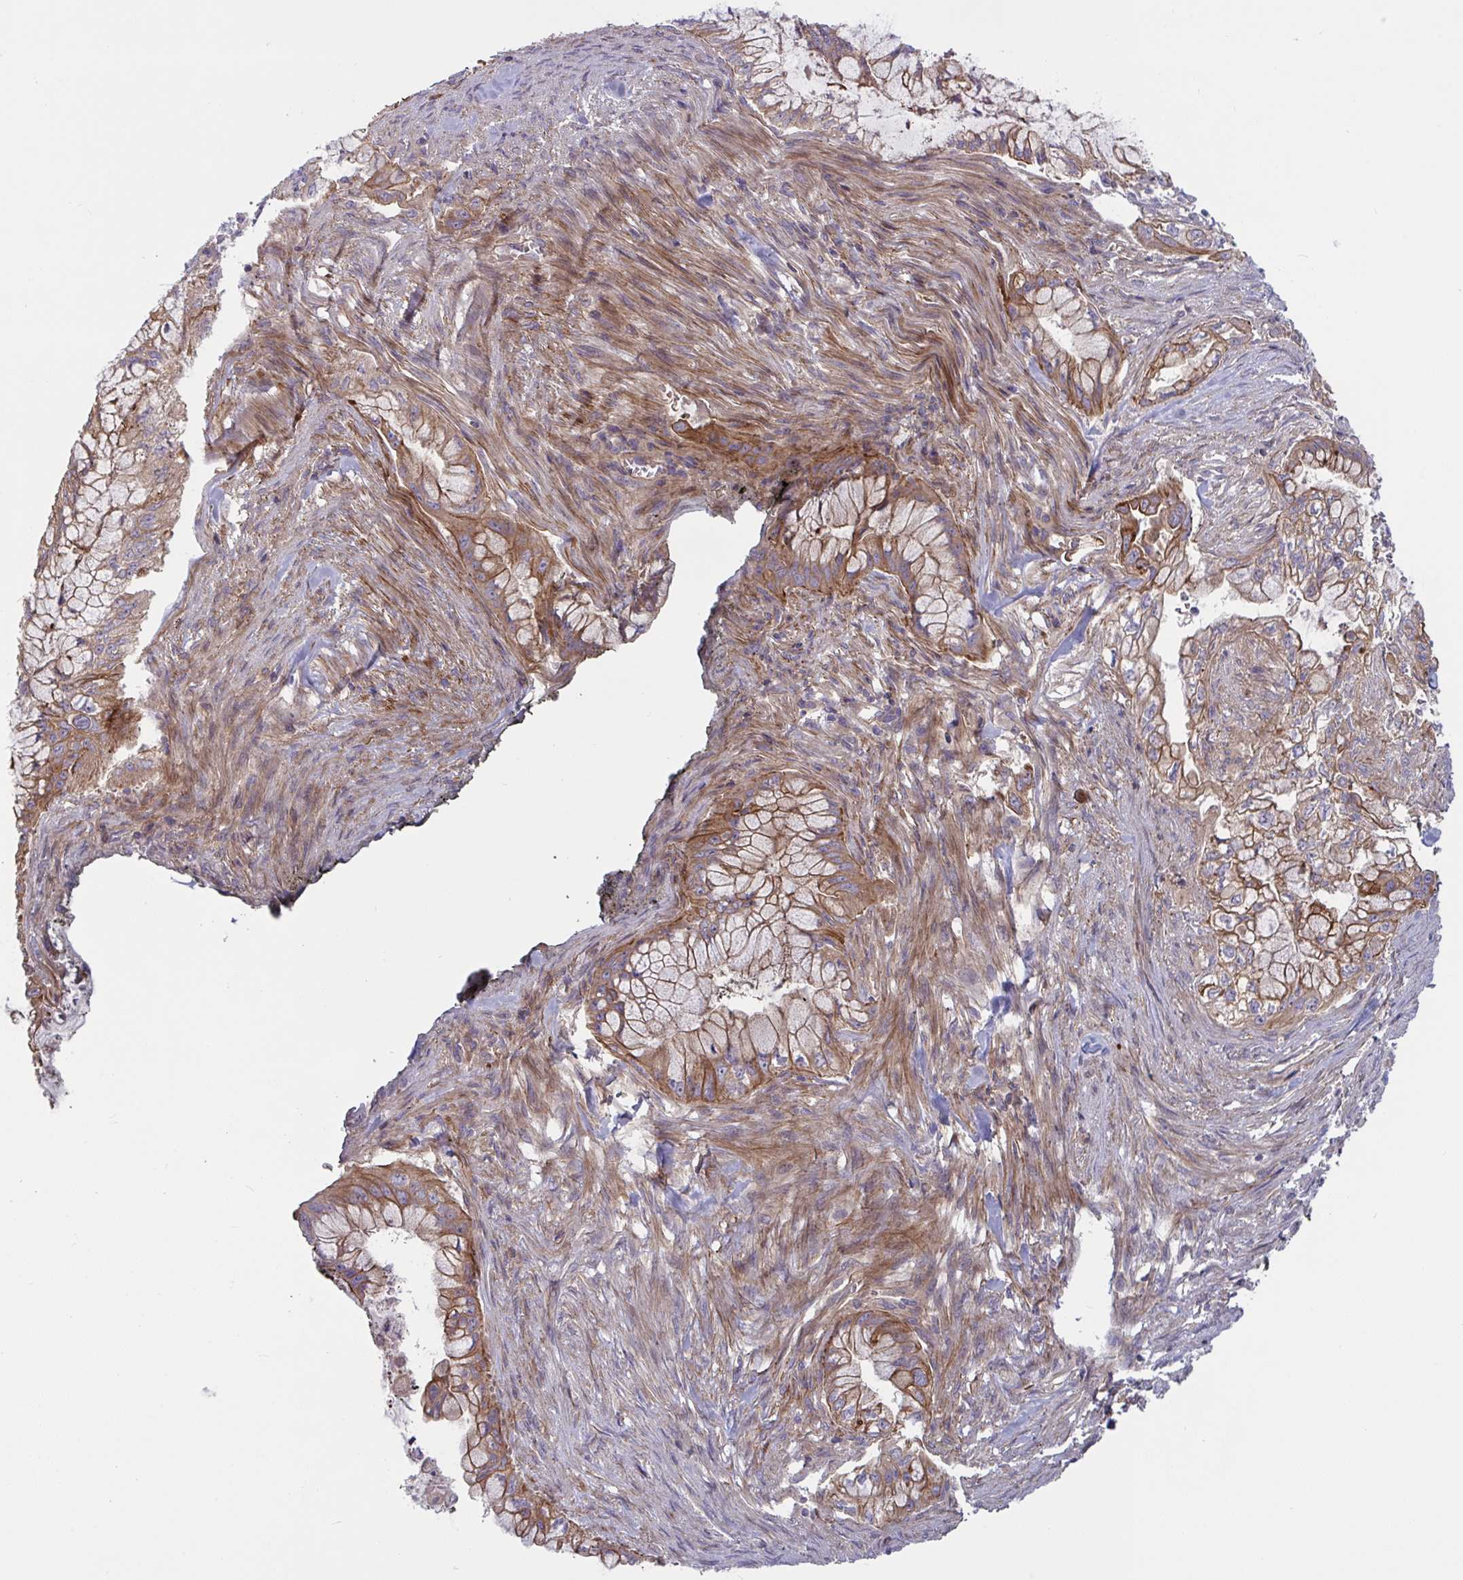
{"staining": {"intensity": "moderate", "quantity": ">75%", "location": "cytoplasmic/membranous"}, "tissue": "pancreatic cancer", "cell_type": "Tumor cells", "image_type": "cancer", "snomed": [{"axis": "morphology", "description": "Adenocarcinoma, NOS"}, {"axis": "topography", "description": "Pancreas"}], "caption": "Approximately >75% of tumor cells in human pancreatic cancer demonstrate moderate cytoplasmic/membranous protein expression as visualized by brown immunohistochemical staining.", "gene": "TANK", "patient": {"sex": "male", "age": 48}}